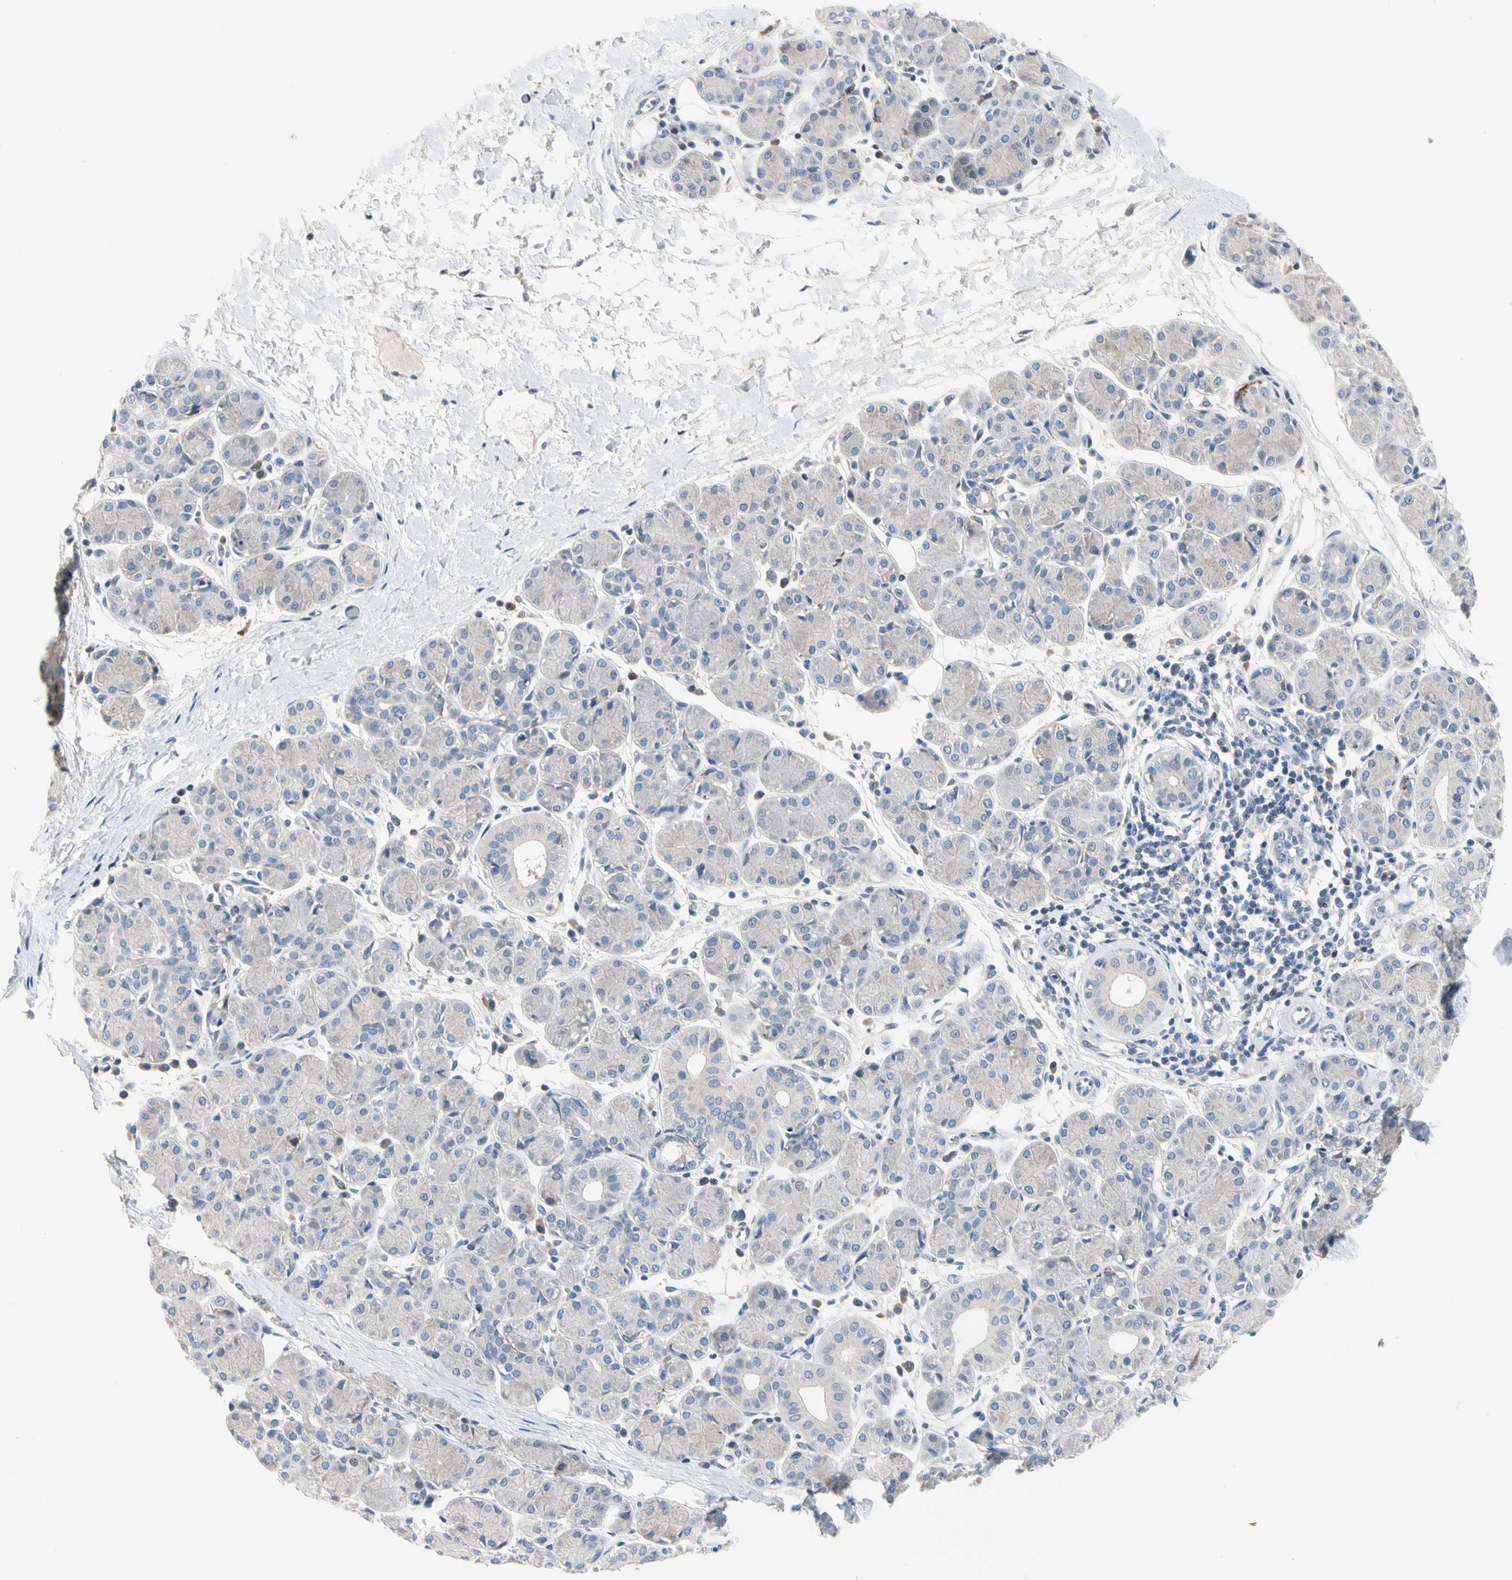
{"staining": {"intensity": "weak", "quantity": "<25%", "location": "cytoplasmic/membranous"}, "tissue": "salivary gland", "cell_type": "Glandular cells", "image_type": "normal", "snomed": [{"axis": "morphology", "description": "Normal tissue, NOS"}, {"axis": "morphology", "description": "Inflammation, NOS"}, {"axis": "topography", "description": "Lymph node"}, {"axis": "topography", "description": "Salivary gland"}], "caption": "Immunohistochemical staining of unremarkable salivary gland displays no significant expression in glandular cells. The staining was performed using DAB (3,3'-diaminobenzidine) to visualize the protein expression in brown, while the nuclei were stained in blue with hematoxylin (Magnification: 20x).", "gene": "GAS6", "patient": {"sex": "male", "age": 3}}